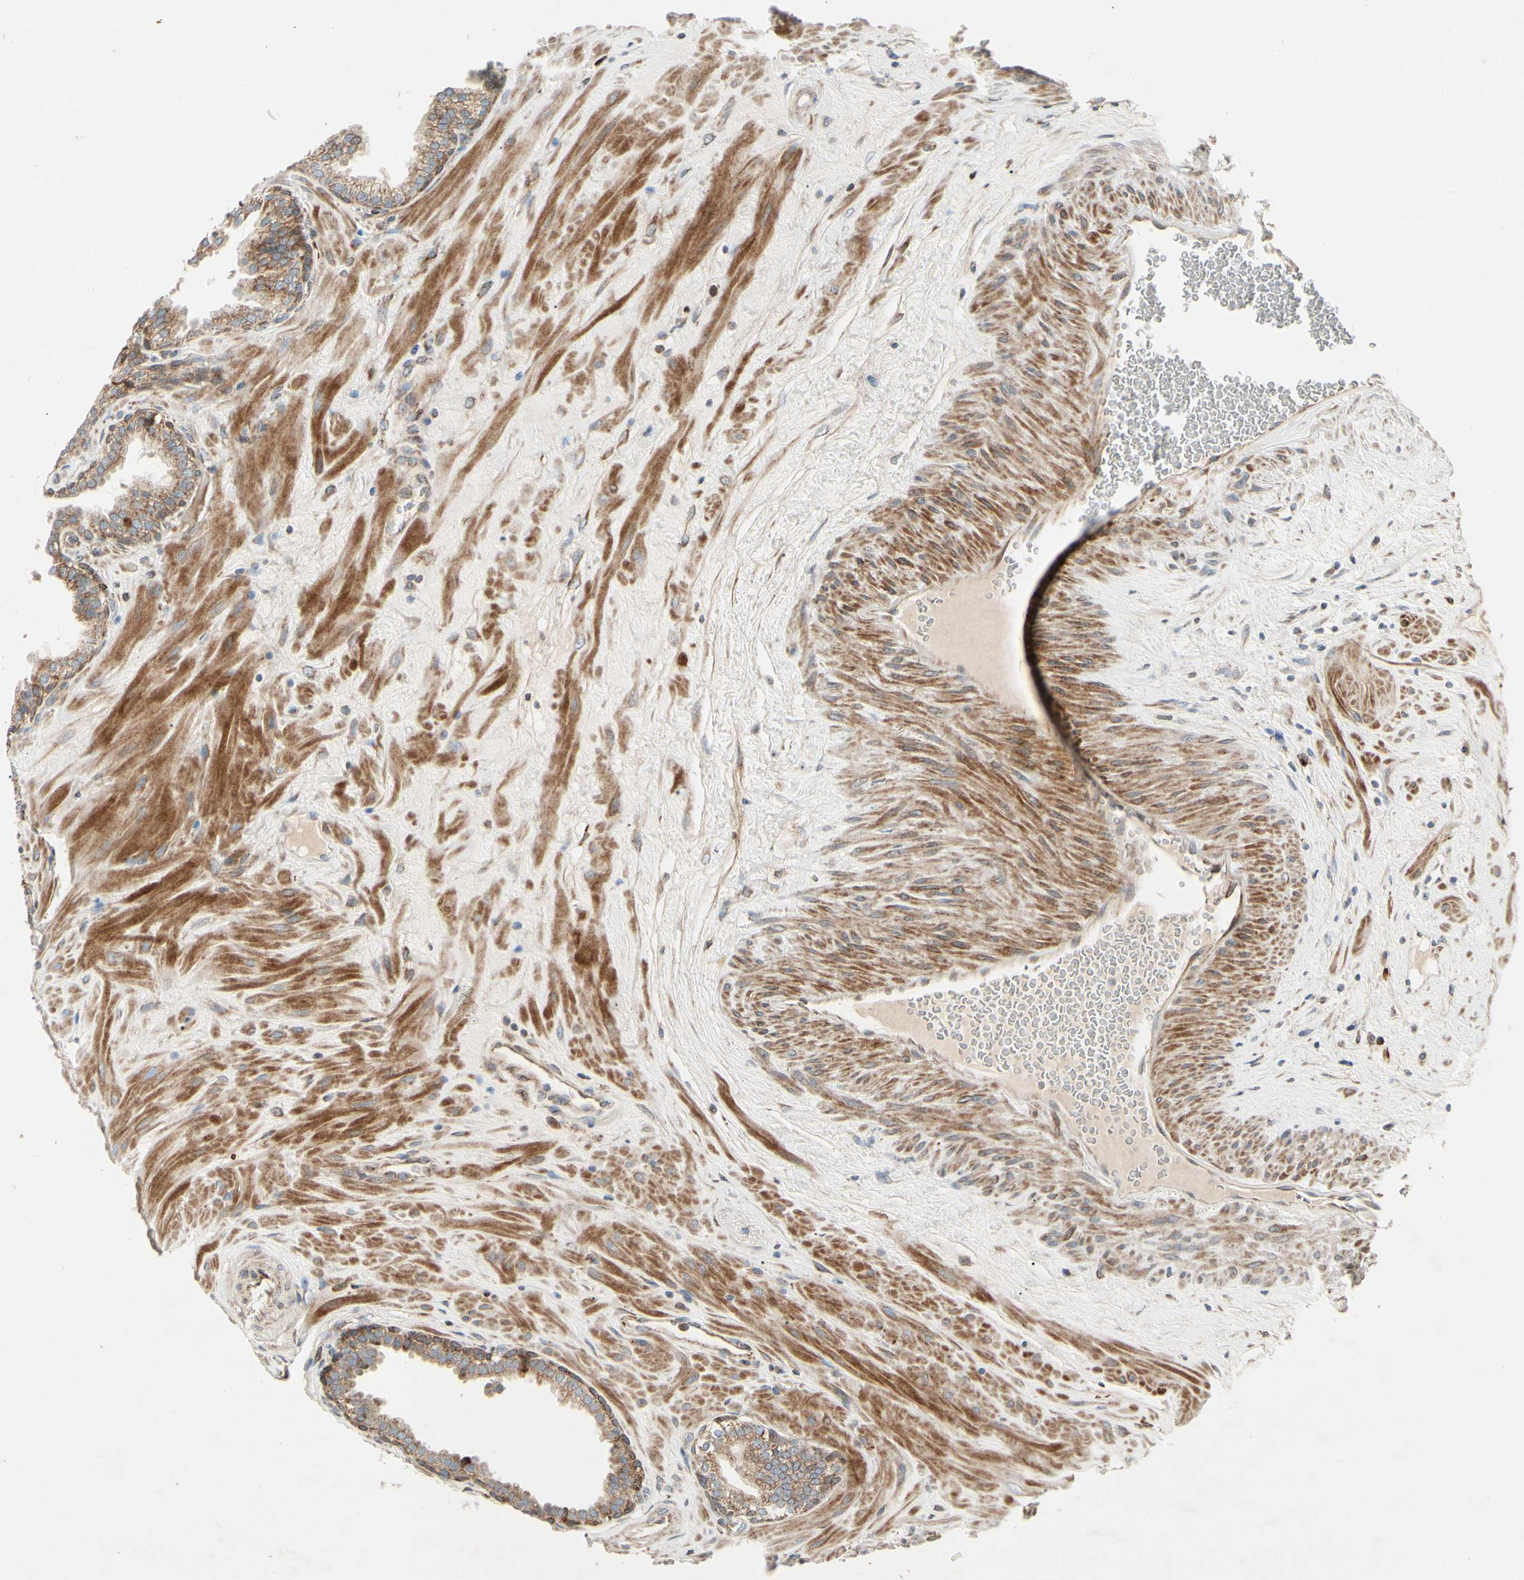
{"staining": {"intensity": "weak", "quantity": ">75%", "location": "cytoplasmic/membranous"}, "tissue": "prostate", "cell_type": "Glandular cells", "image_type": "normal", "snomed": [{"axis": "morphology", "description": "Normal tissue, NOS"}, {"axis": "topography", "description": "Prostate"}], "caption": "Weak cytoplasmic/membranous positivity is seen in about >75% of glandular cells in unremarkable prostate.", "gene": "MRPL9", "patient": {"sex": "male", "age": 51}}